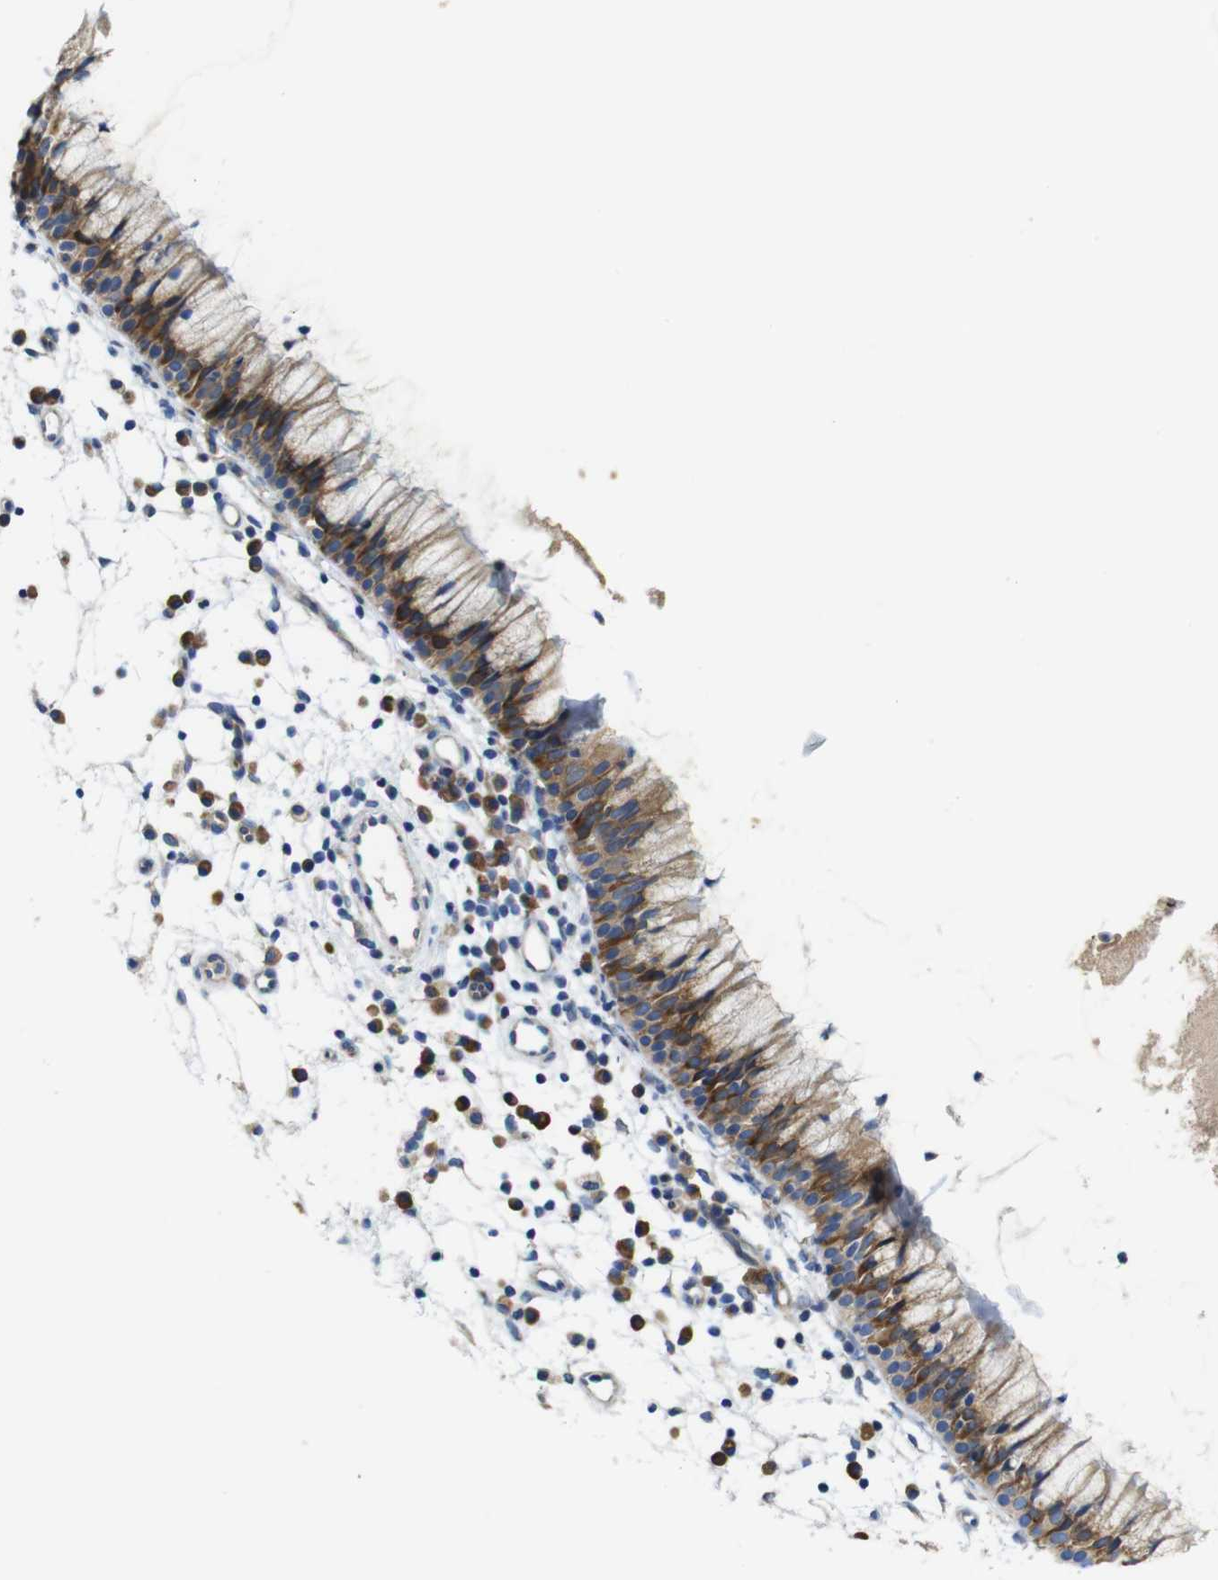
{"staining": {"intensity": "moderate", "quantity": ">75%", "location": "cytoplasmic/membranous"}, "tissue": "nasopharynx", "cell_type": "Respiratory epithelial cells", "image_type": "normal", "snomed": [{"axis": "morphology", "description": "Normal tissue, NOS"}, {"axis": "topography", "description": "Nasopharynx"}], "caption": "Approximately >75% of respiratory epithelial cells in normal human nasopharynx display moderate cytoplasmic/membranous protein positivity as visualized by brown immunohistochemical staining.", "gene": "DDRGK1", "patient": {"sex": "male", "age": 21}}